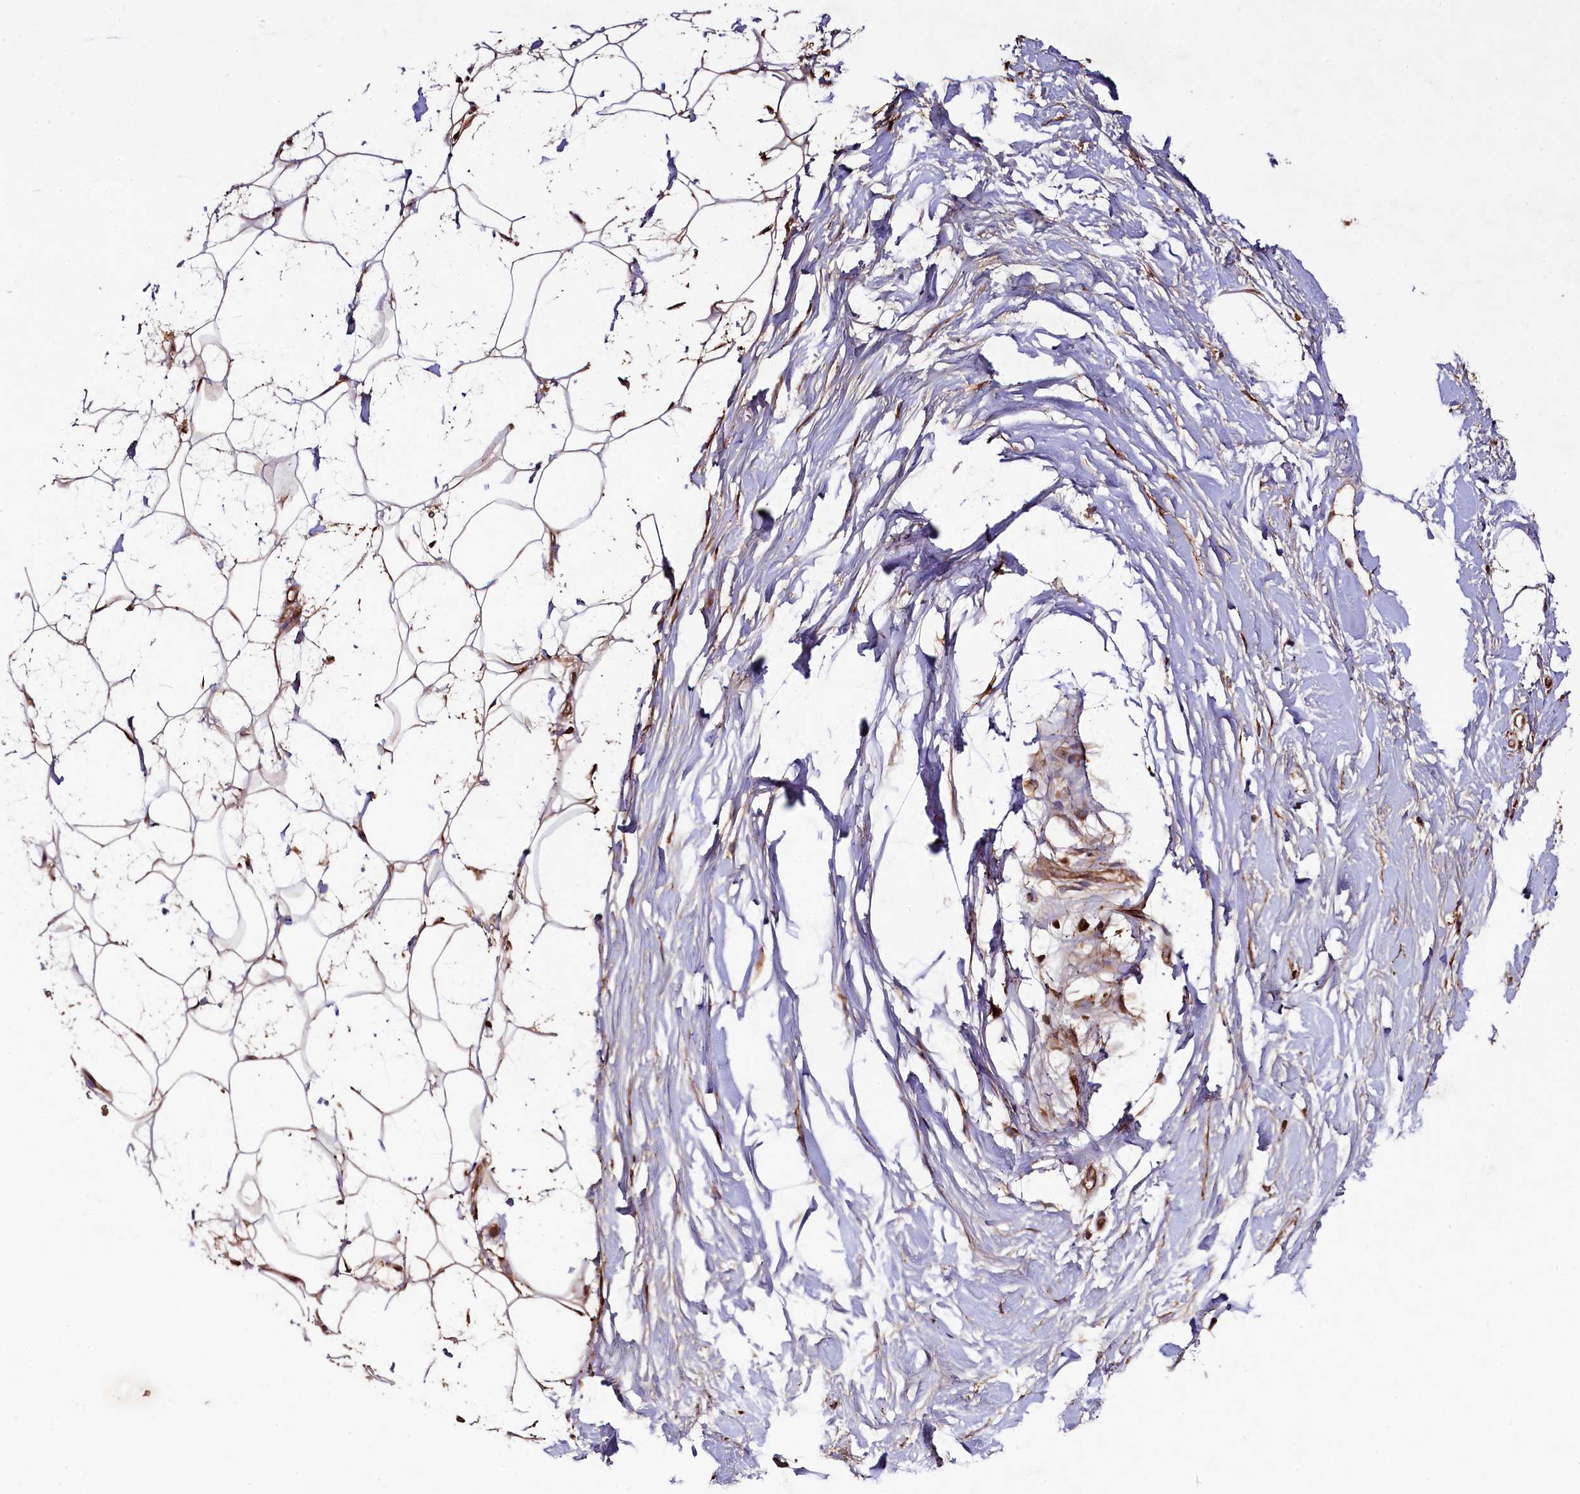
{"staining": {"intensity": "strong", "quantity": ">75%", "location": "cytoplasmic/membranous"}, "tissue": "adipose tissue", "cell_type": "Adipocytes", "image_type": "normal", "snomed": [{"axis": "morphology", "description": "Normal tissue, NOS"}, {"axis": "topography", "description": "Breast"}], "caption": "The immunohistochemical stain highlights strong cytoplasmic/membranous staining in adipocytes of normal adipose tissue. The protein is stained brown, and the nuclei are stained in blue (DAB IHC with brightfield microscopy, high magnification).", "gene": "CCDC102A", "patient": {"sex": "female", "age": 26}}